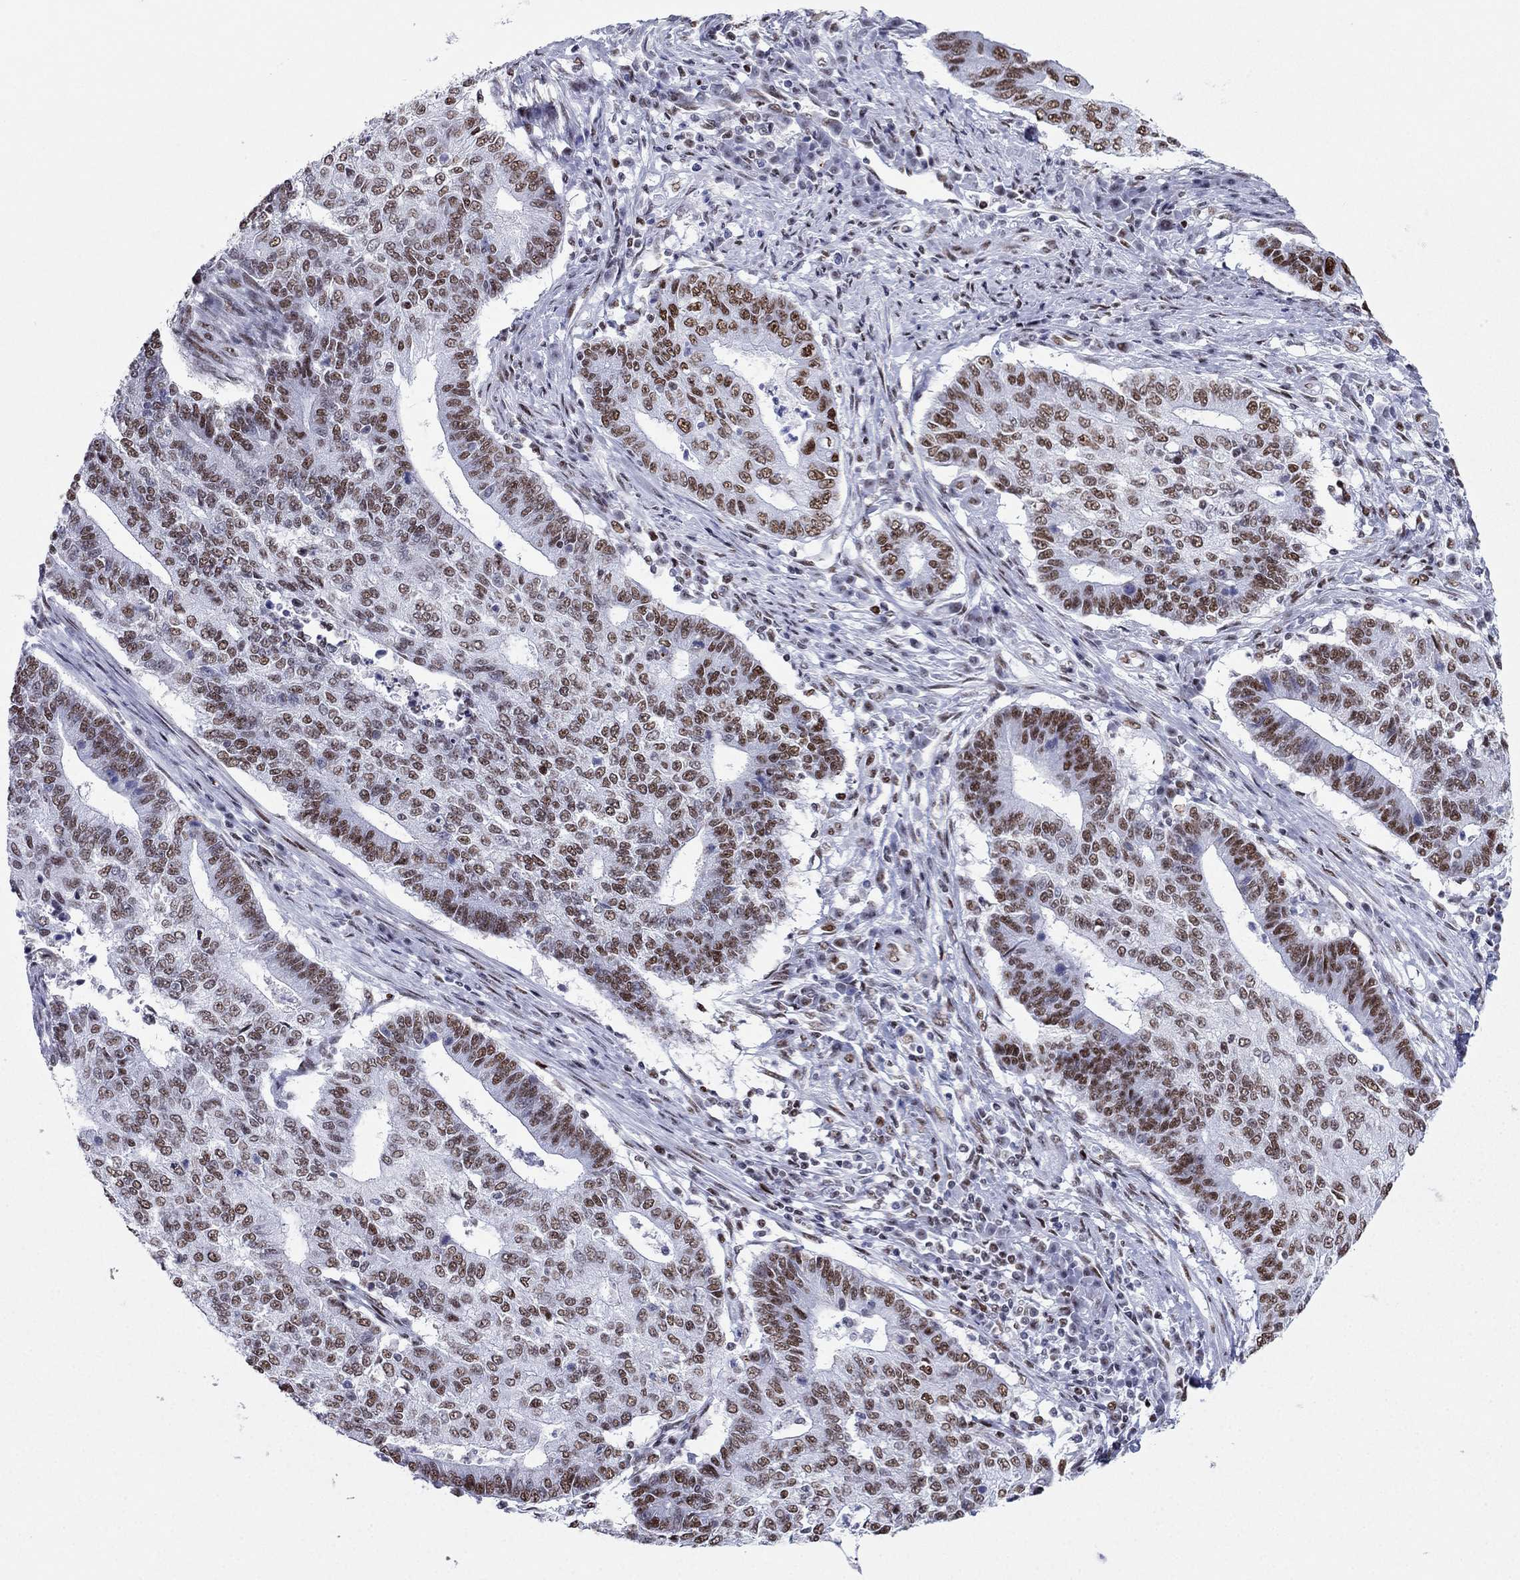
{"staining": {"intensity": "strong", "quantity": ">75%", "location": "nuclear"}, "tissue": "endometrial cancer", "cell_type": "Tumor cells", "image_type": "cancer", "snomed": [{"axis": "morphology", "description": "Adenocarcinoma, NOS"}, {"axis": "topography", "description": "Uterus"}, {"axis": "topography", "description": "Endometrium"}], "caption": "The histopathology image demonstrates a brown stain indicating the presence of a protein in the nuclear of tumor cells in adenocarcinoma (endometrial).", "gene": "PPM1G", "patient": {"sex": "female", "age": 54}}